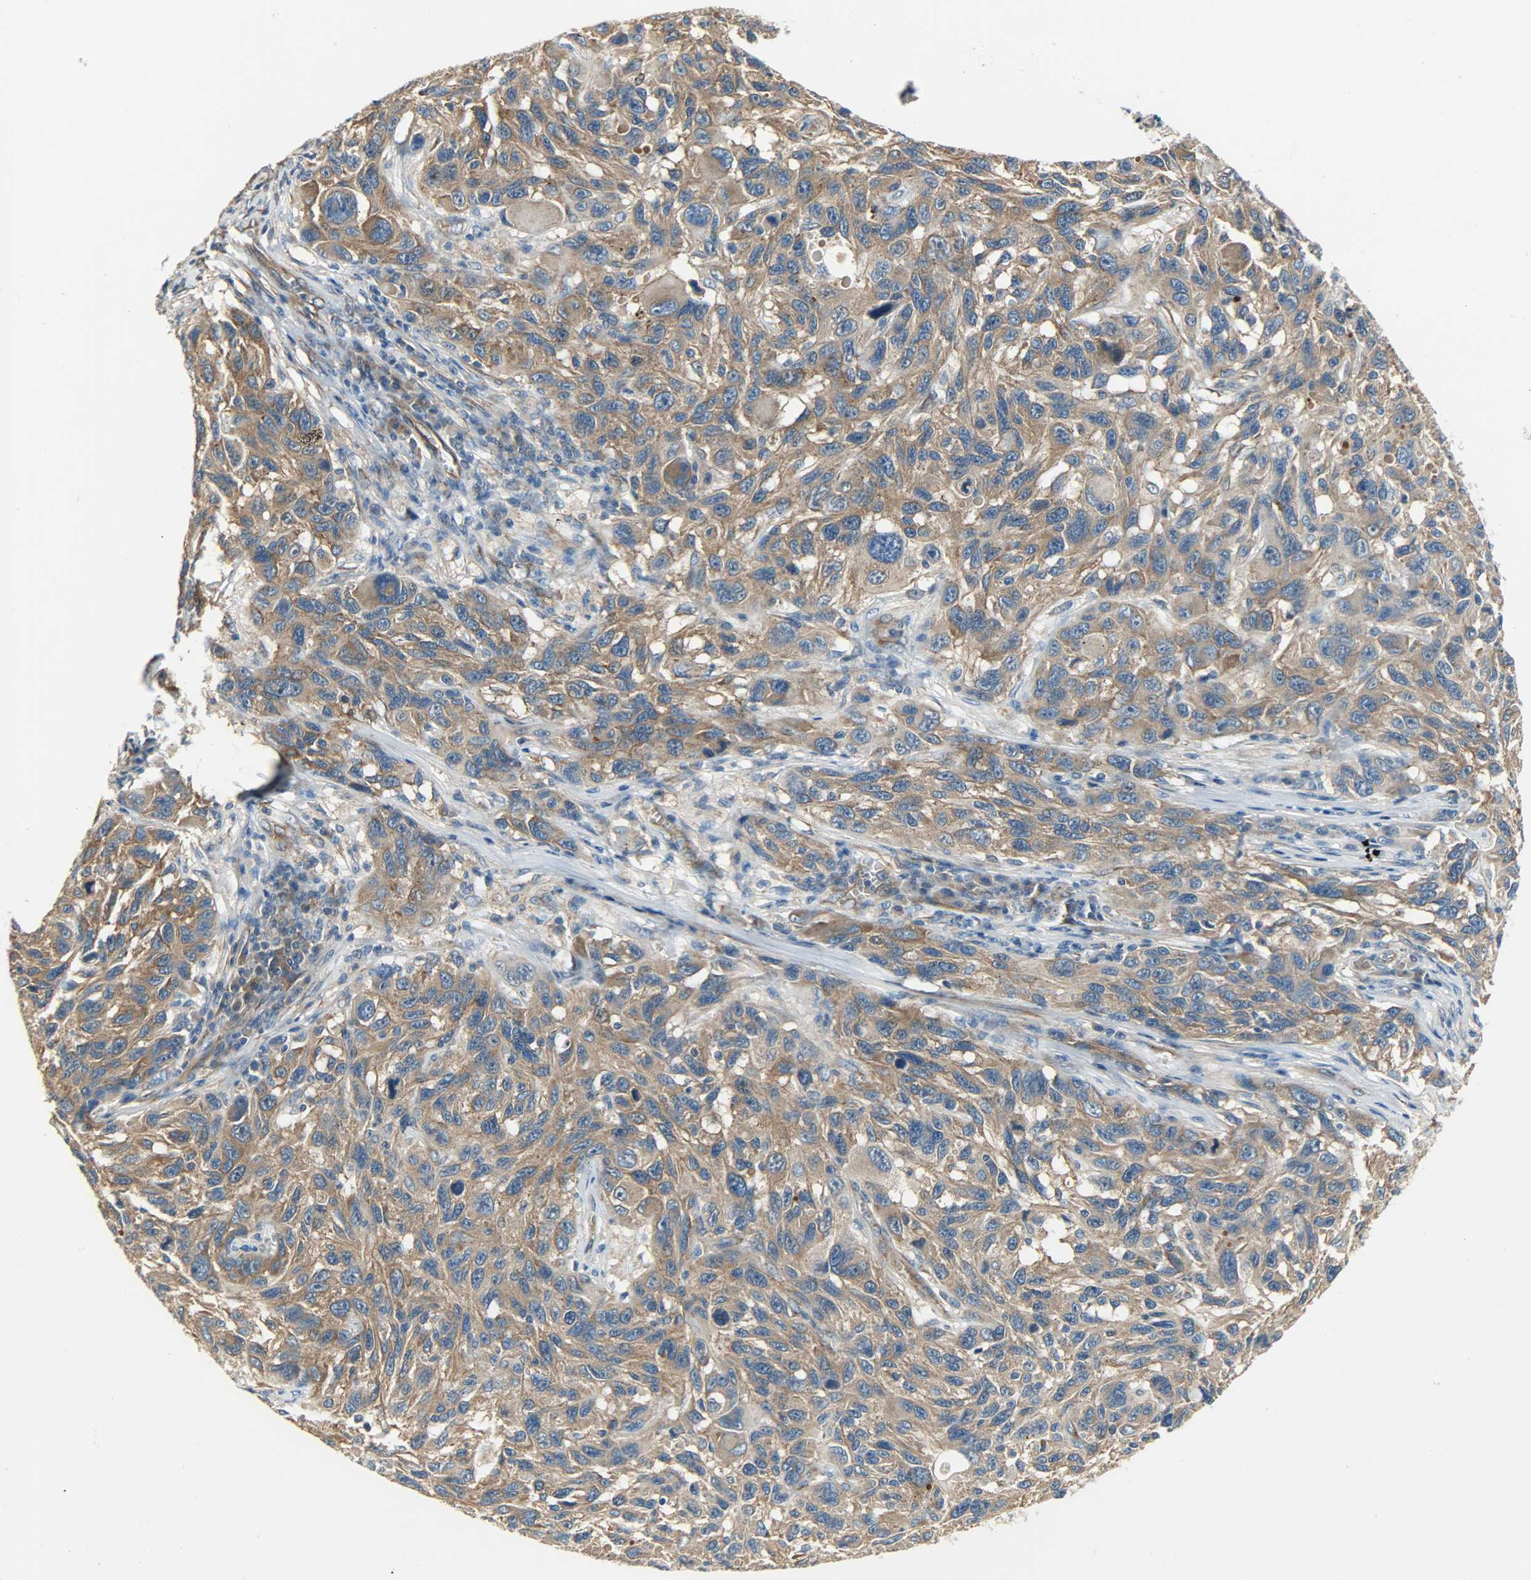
{"staining": {"intensity": "moderate", "quantity": ">75%", "location": "cytoplasmic/membranous"}, "tissue": "melanoma", "cell_type": "Tumor cells", "image_type": "cancer", "snomed": [{"axis": "morphology", "description": "Malignant melanoma, NOS"}, {"axis": "topography", "description": "Skin"}], "caption": "This is a histology image of immunohistochemistry staining of malignant melanoma, which shows moderate positivity in the cytoplasmic/membranous of tumor cells.", "gene": "KIAA1217", "patient": {"sex": "male", "age": 53}}